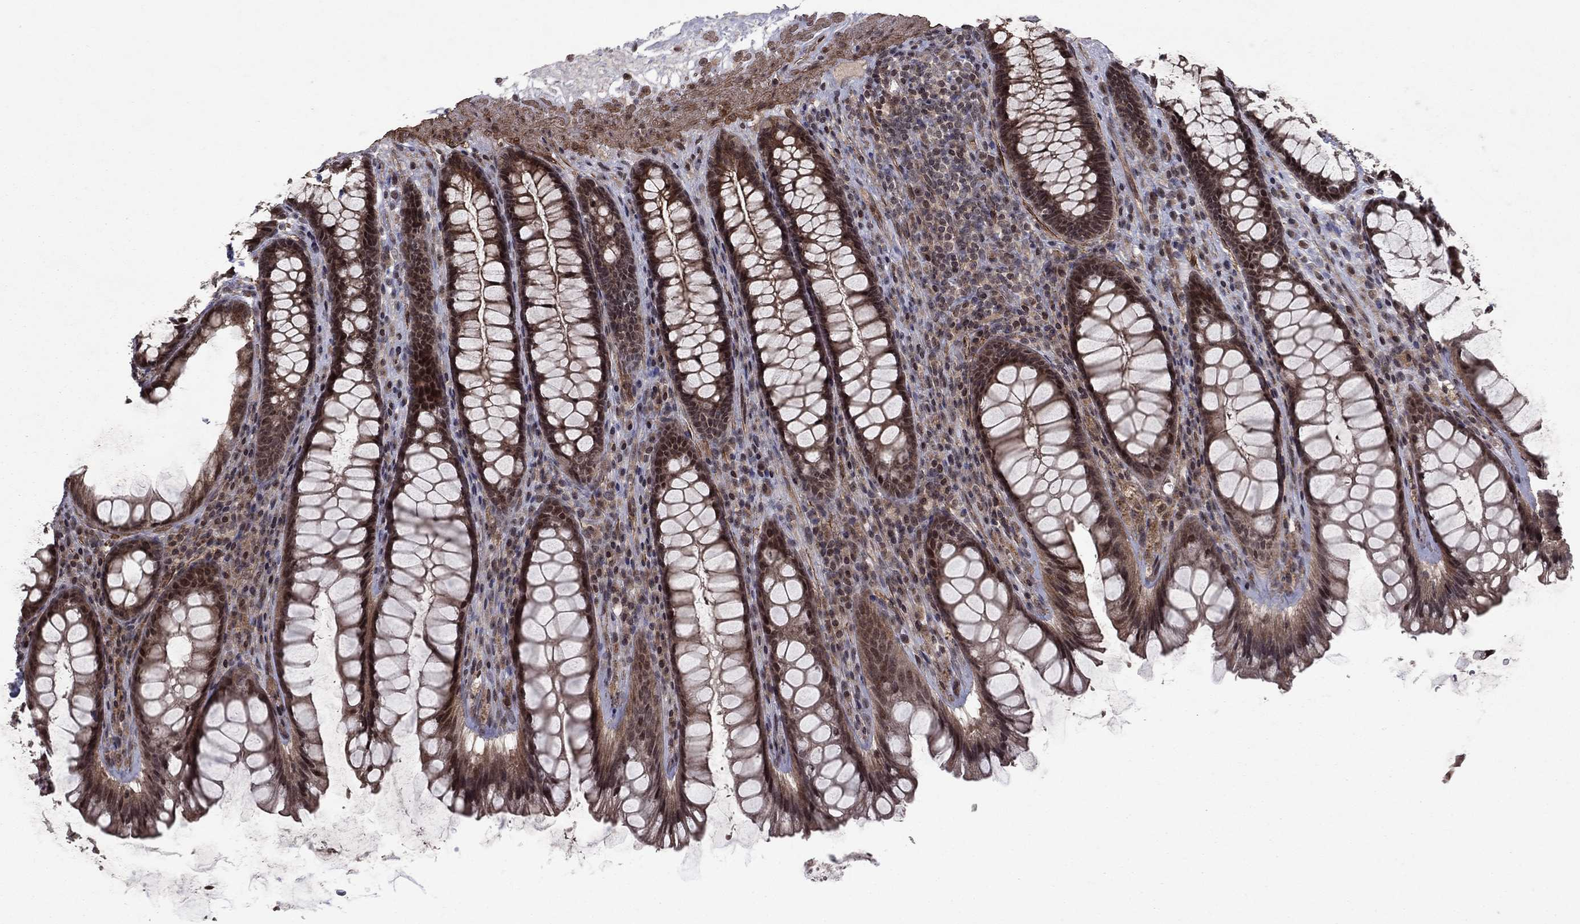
{"staining": {"intensity": "moderate", "quantity": "25%-75%", "location": "cytoplasmic/membranous,nuclear"}, "tissue": "rectum", "cell_type": "Glandular cells", "image_type": "normal", "snomed": [{"axis": "morphology", "description": "Normal tissue, NOS"}, {"axis": "topography", "description": "Rectum"}], "caption": "Moderate cytoplasmic/membranous,nuclear positivity is seen in approximately 25%-75% of glandular cells in benign rectum.", "gene": "SORBS1", "patient": {"sex": "male", "age": 72}}